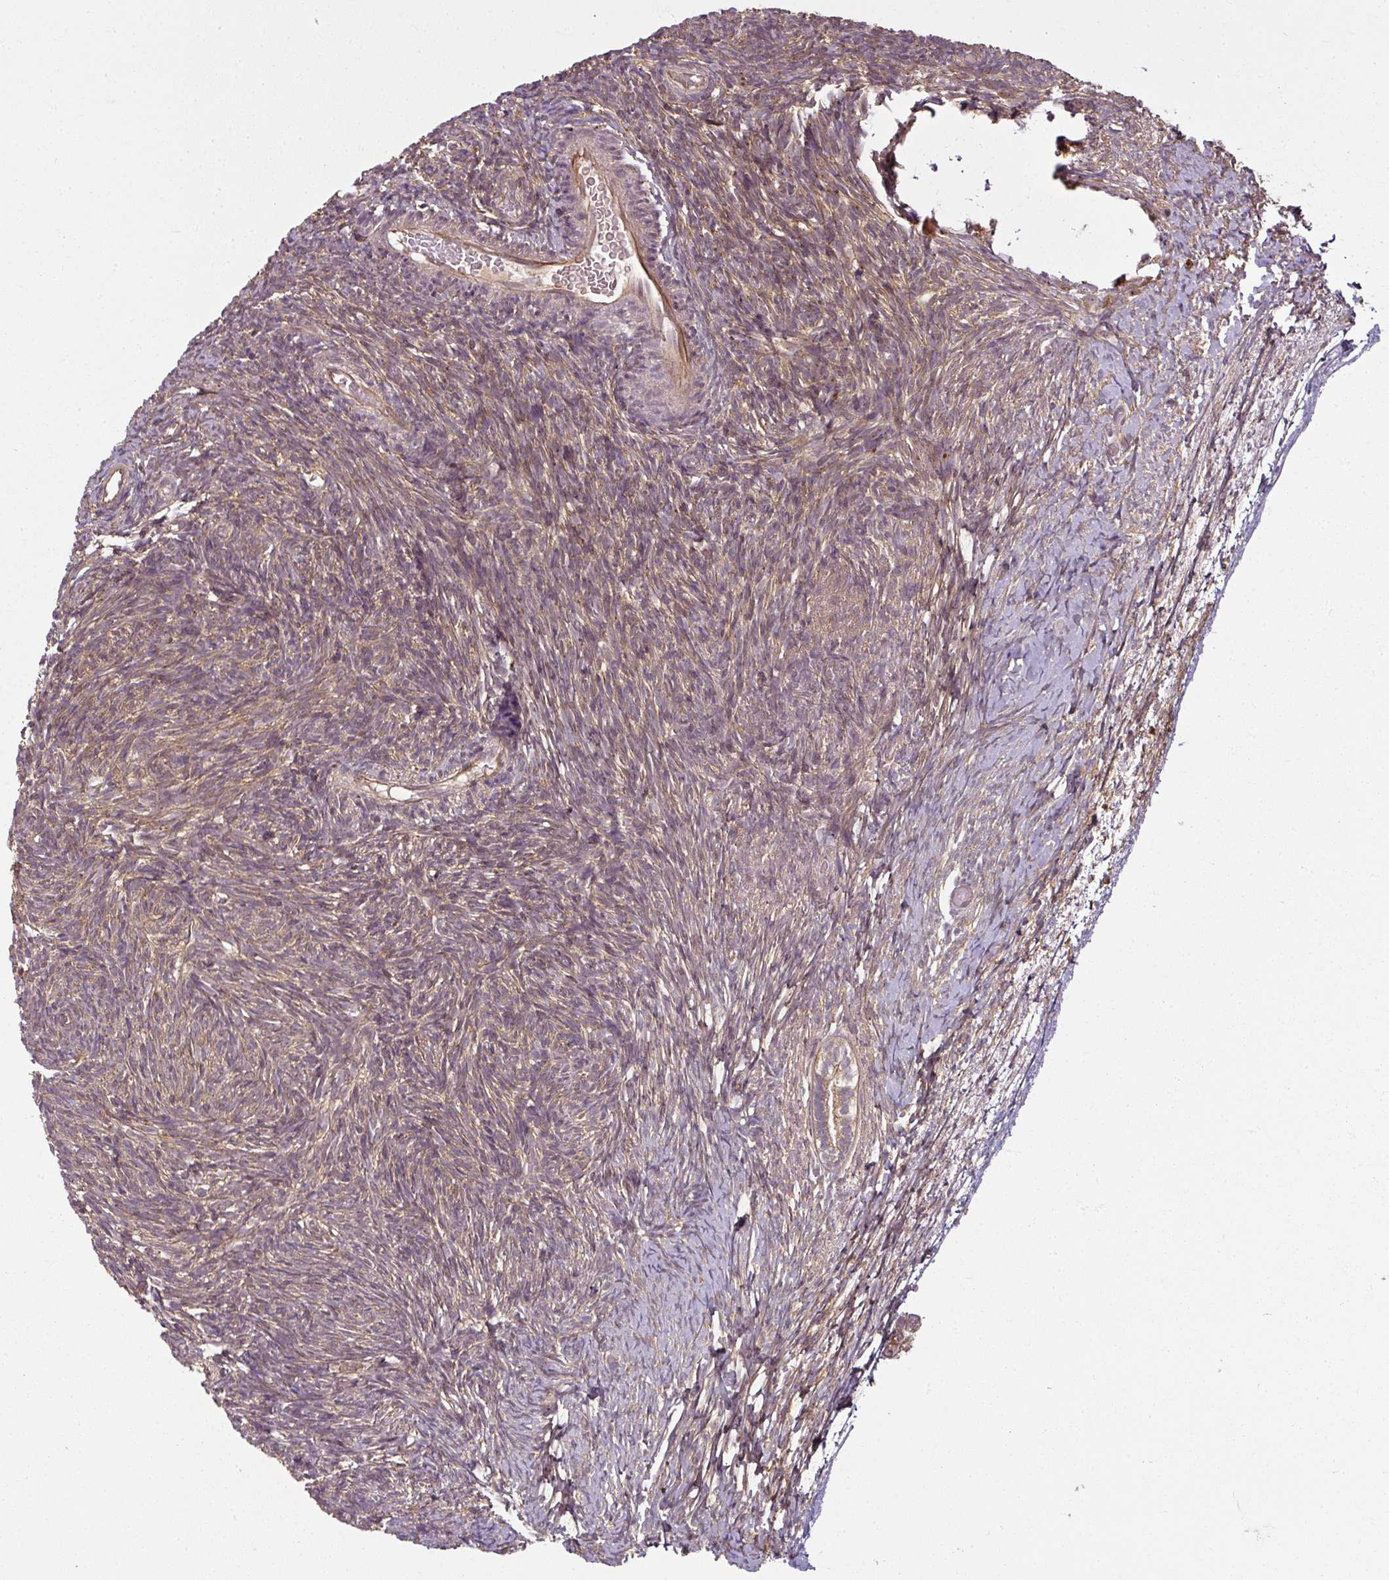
{"staining": {"intensity": "negative", "quantity": "none", "location": "none"}, "tissue": "ovary", "cell_type": "Follicle cells", "image_type": "normal", "snomed": [{"axis": "morphology", "description": "Normal tissue, NOS"}, {"axis": "topography", "description": "Ovary"}], "caption": "This is an immunohistochemistry image of unremarkable ovary. There is no positivity in follicle cells.", "gene": "DIMT1", "patient": {"sex": "female", "age": 39}}